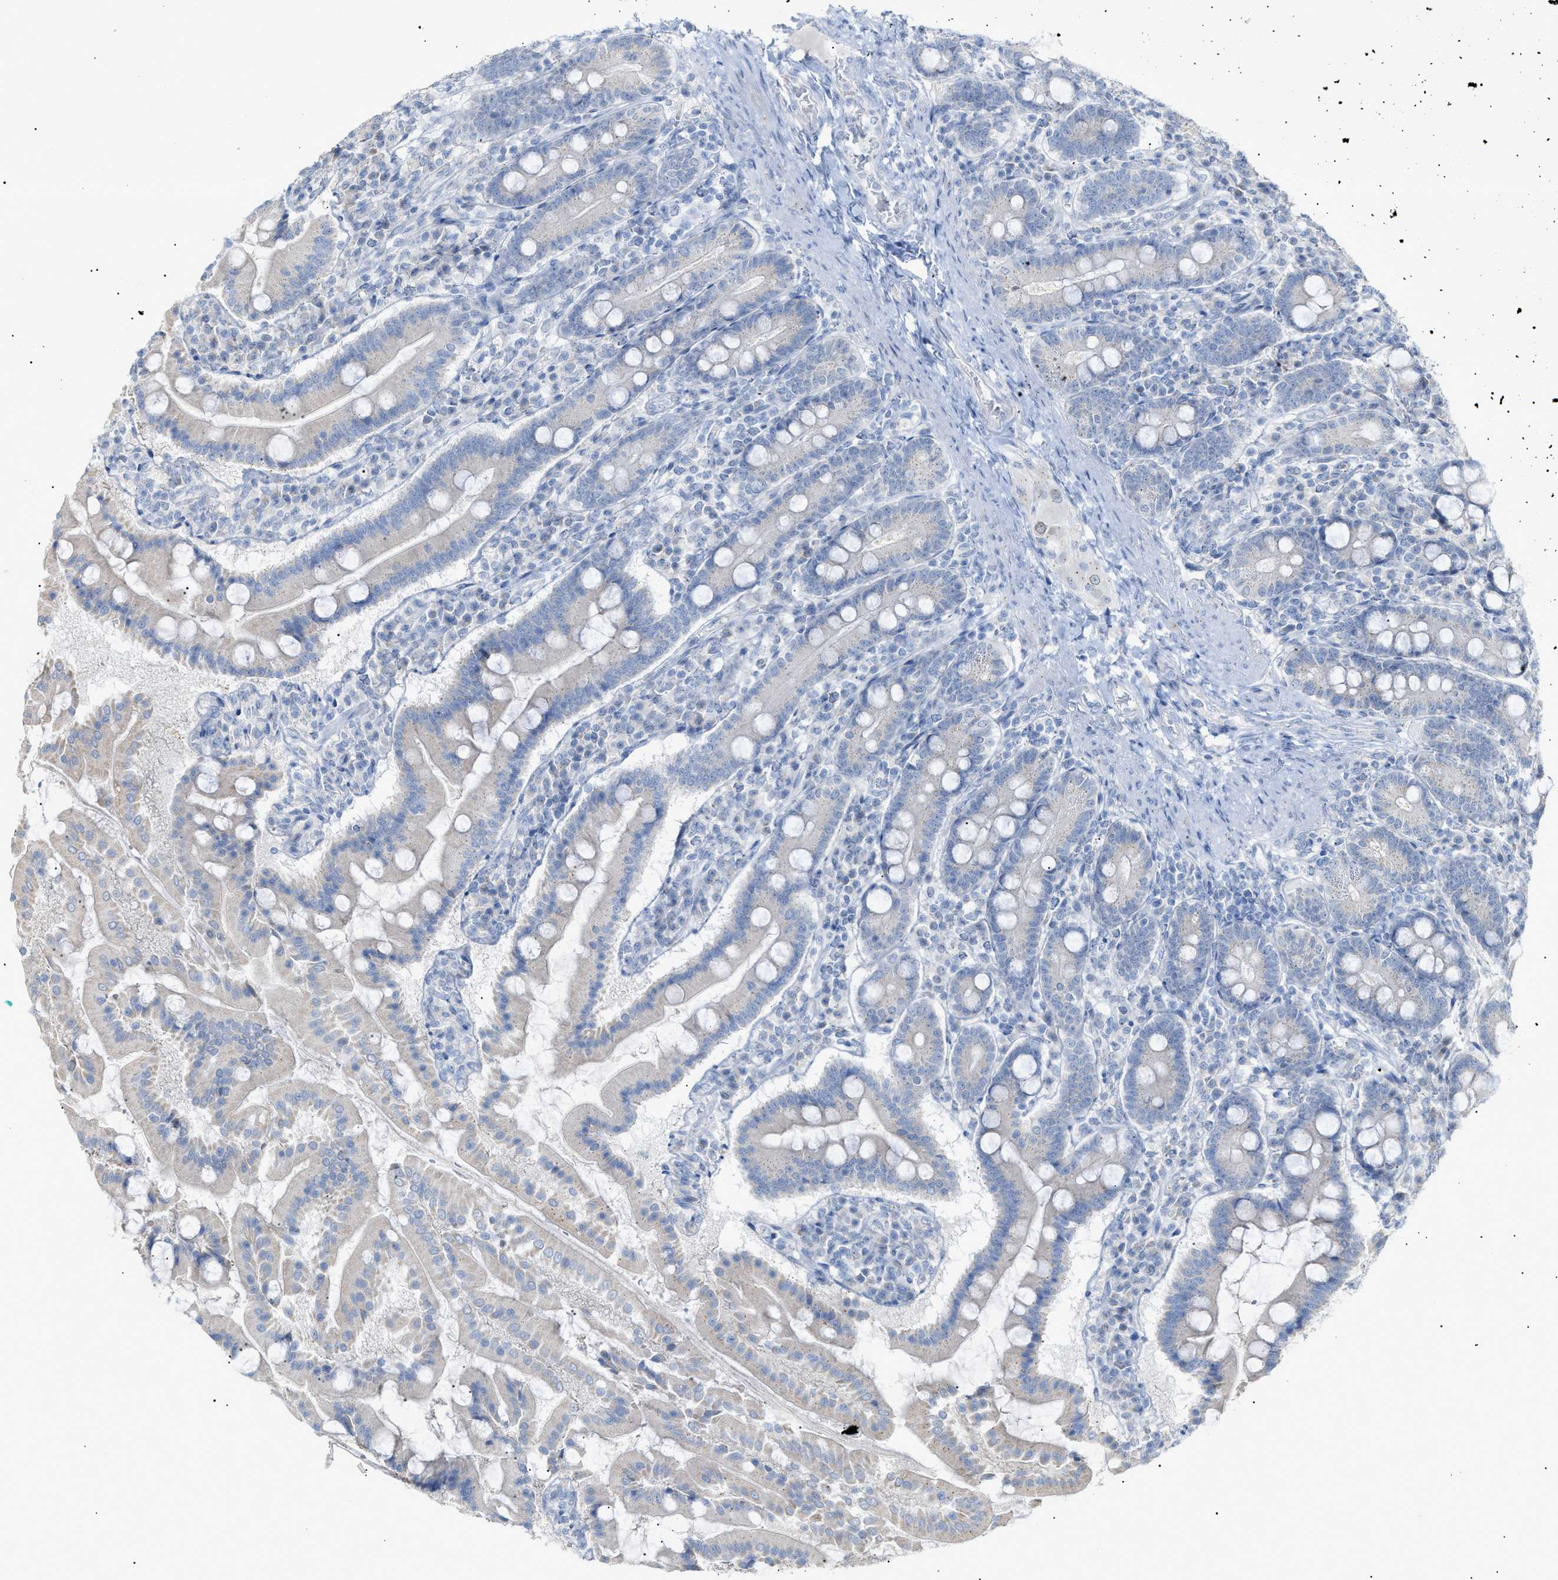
{"staining": {"intensity": "moderate", "quantity": "25%-75%", "location": "cytoplasmic/membranous"}, "tissue": "duodenum", "cell_type": "Glandular cells", "image_type": "normal", "snomed": [{"axis": "morphology", "description": "Normal tissue, NOS"}, {"axis": "topography", "description": "Duodenum"}], "caption": "The photomicrograph exhibits immunohistochemical staining of unremarkable duodenum. There is moderate cytoplasmic/membranous expression is seen in about 25%-75% of glandular cells.", "gene": "SLC25A31", "patient": {"sex": "male", "age": 50}}